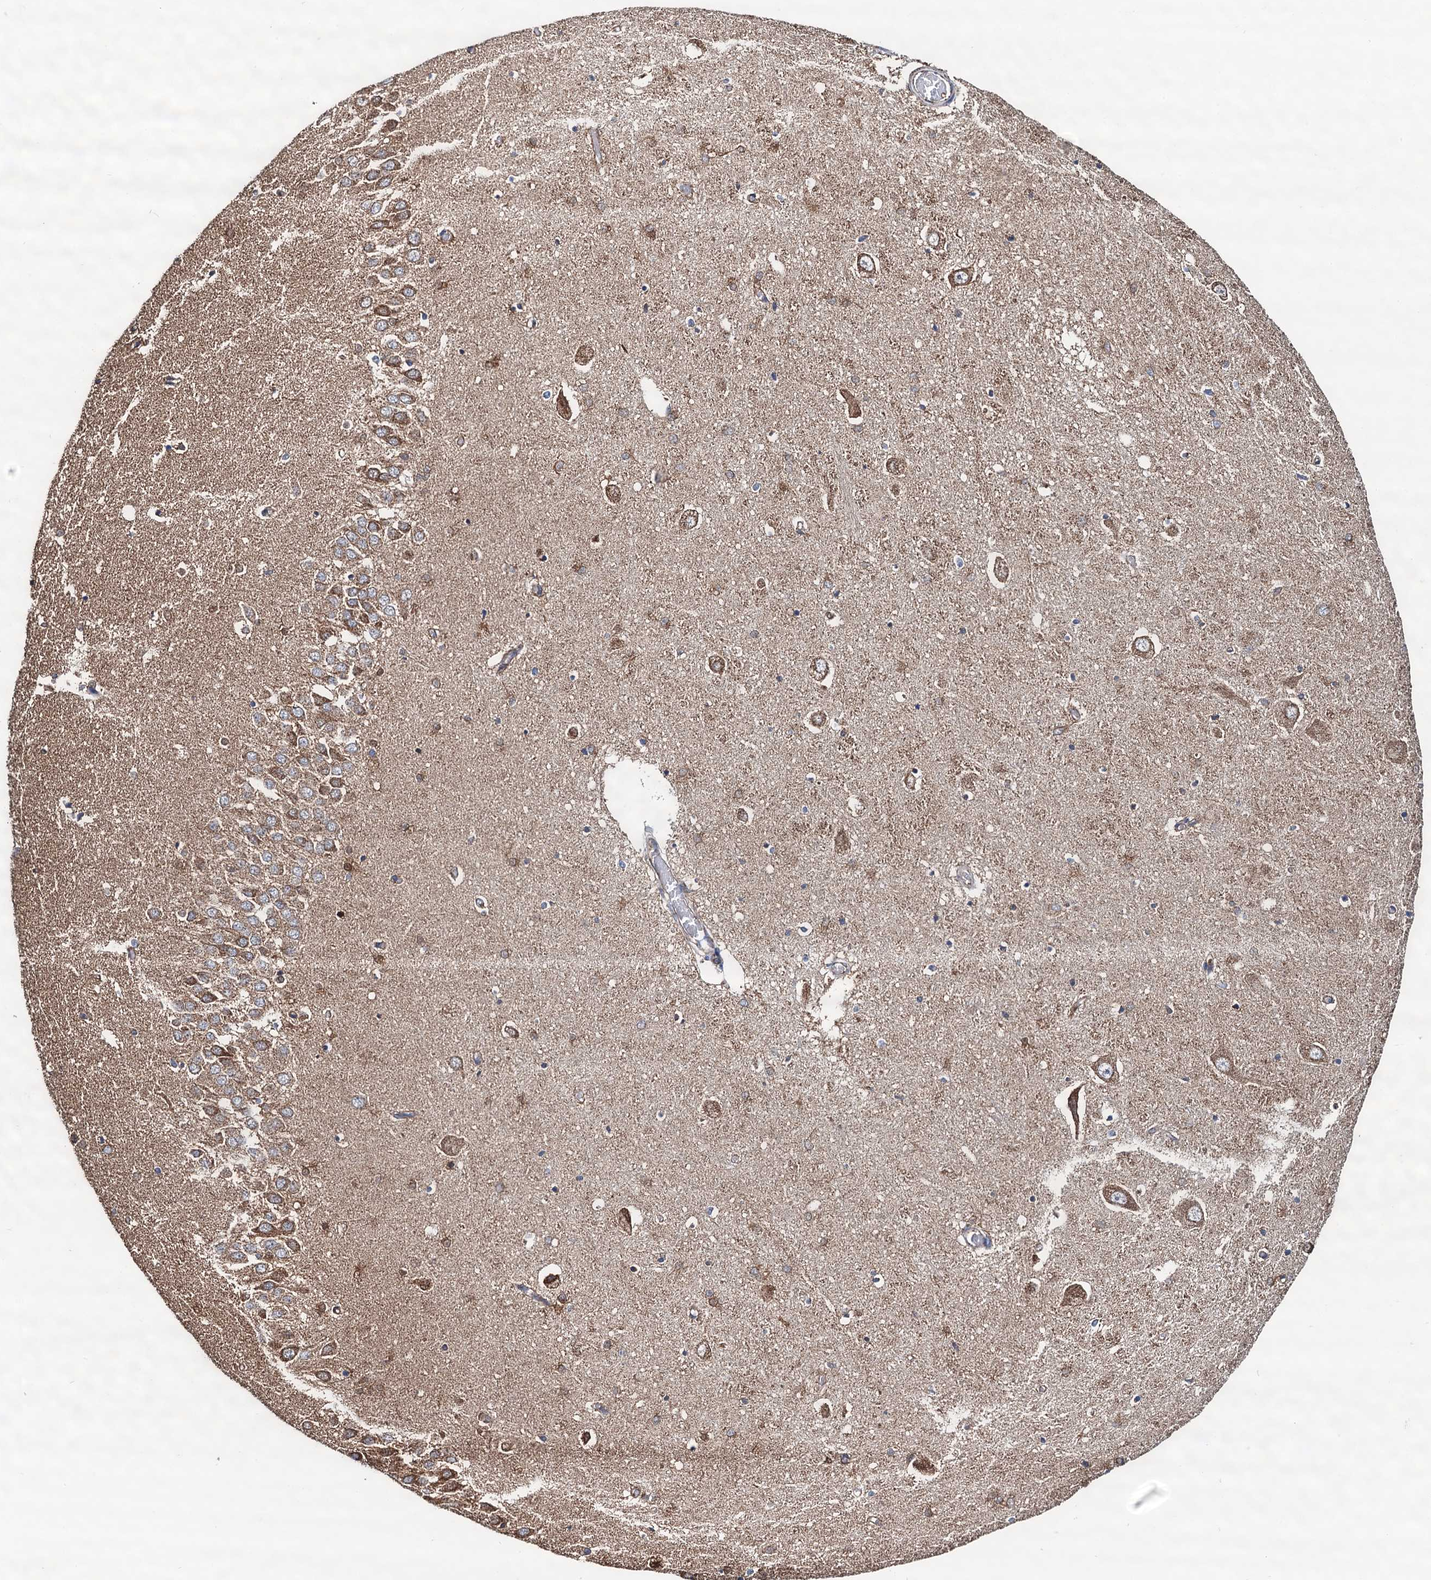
{"staining": {"intensity": "moderate", "quantity": ">75%", "location": "cytoplasmic/membranous"}, "tissue": "hippocampus", "cell_type": "Glial cells", "image_type": "normal", "snomed": [{"axis": "morphology", "description": "Normal tissue, NOS"}, {"axis": "topography", "description": "Hippocampus"}], "caption": "About >75% of glial cells in benign hippocampus display moderate cytoplasmic/membranous protein positivity as visualized by brown immunohistochemical staining.", "gene": "AAGAB", "patient": {"sex": "male", "age": 70}}